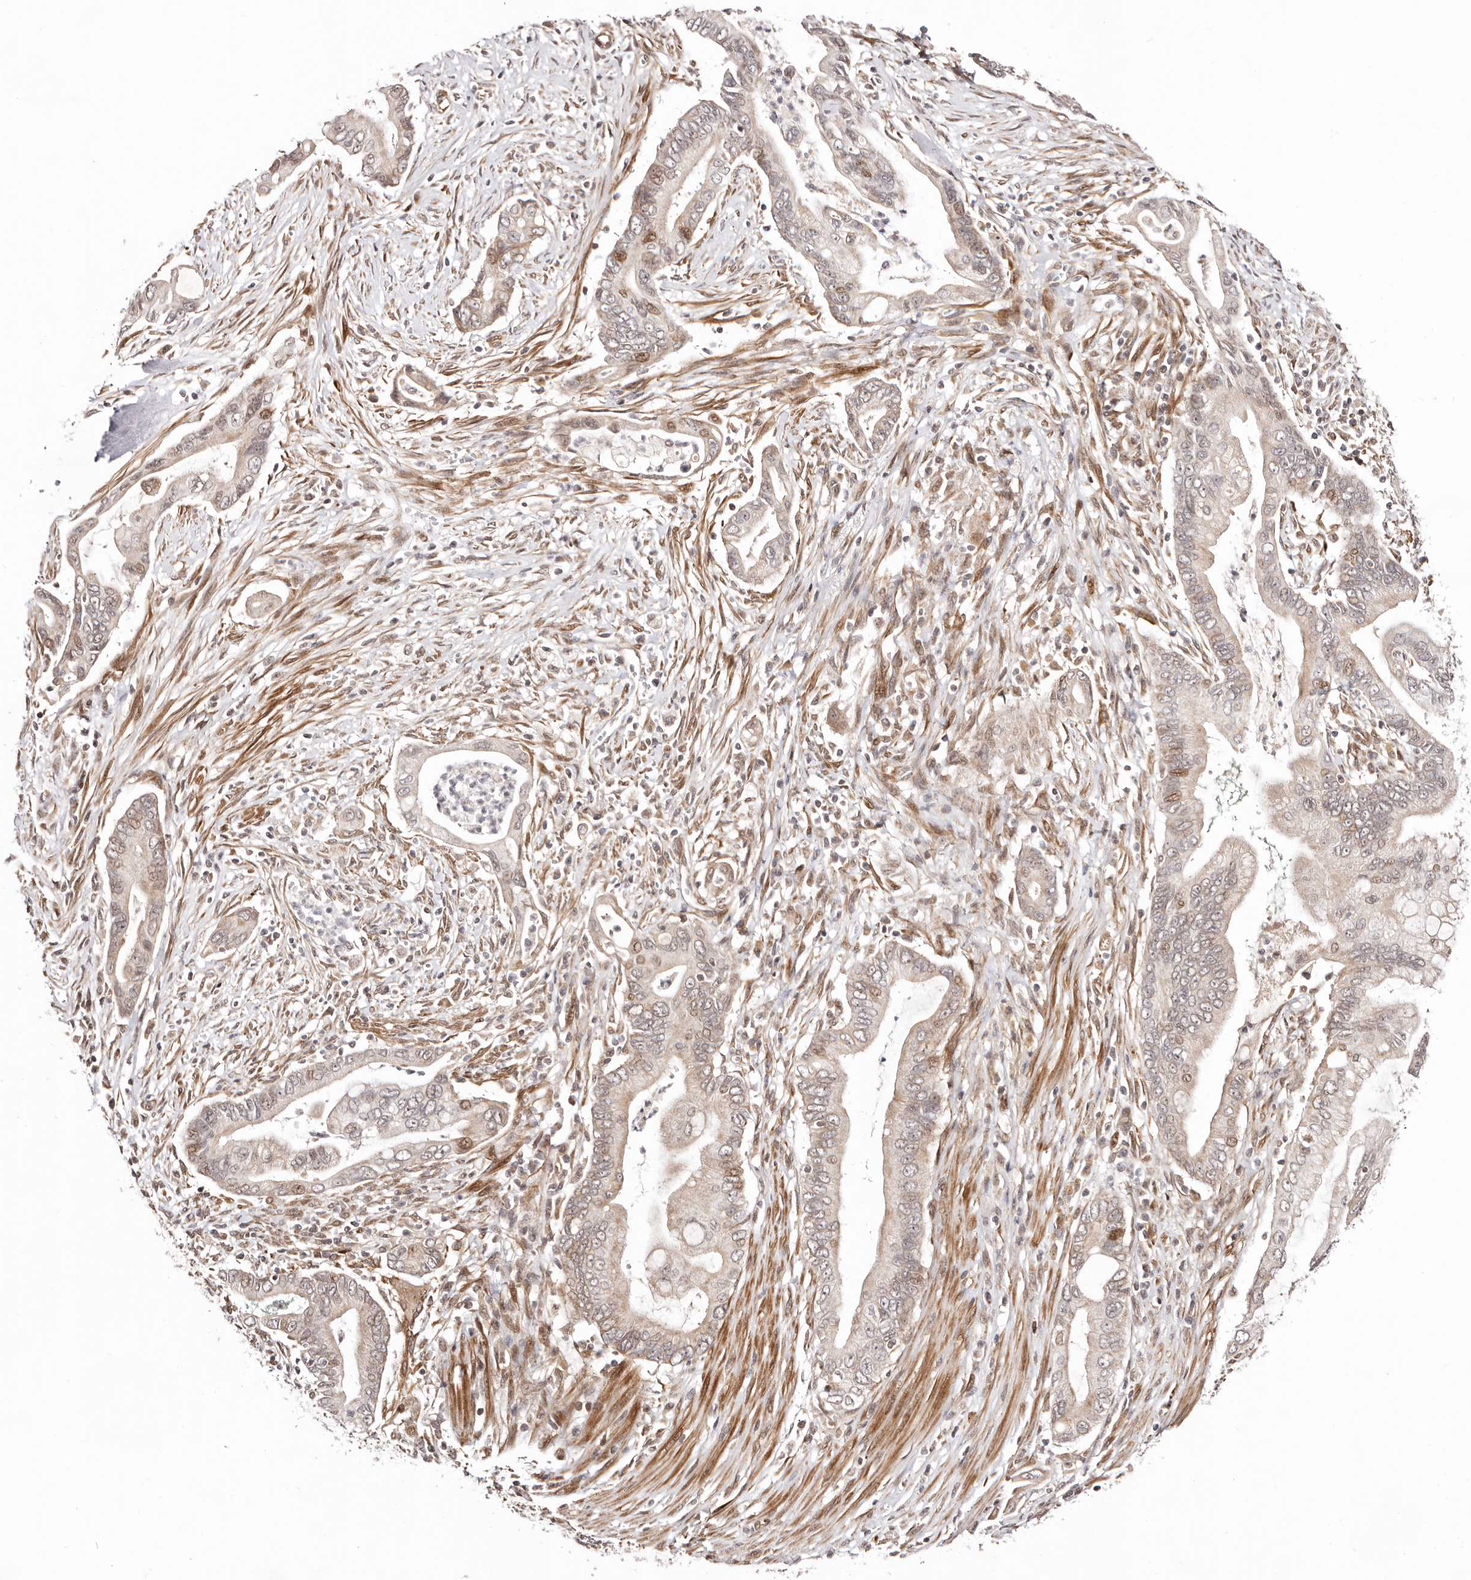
{"staining": {"intensity": "moderate", "quantity": "<25%", "location": "nuclear"}, "tissue": "pancreatic cancer", "cell_type": "Tumor cells", "image_type": "cancer", "snomed": [{"axis": "morphology", "description": "Adenocarcinoma, NOS"}, {"axis": "topography", "description": "Pancreas"}], "caption": "High-power microscopy captured an IHC micrograph of pancreatic adenocarcinoma, revealing moderate nuclear staining in about <25% of tumor cells.", "gene": "HIVEP3", "patient": {"sex": "male", "age": 78}}